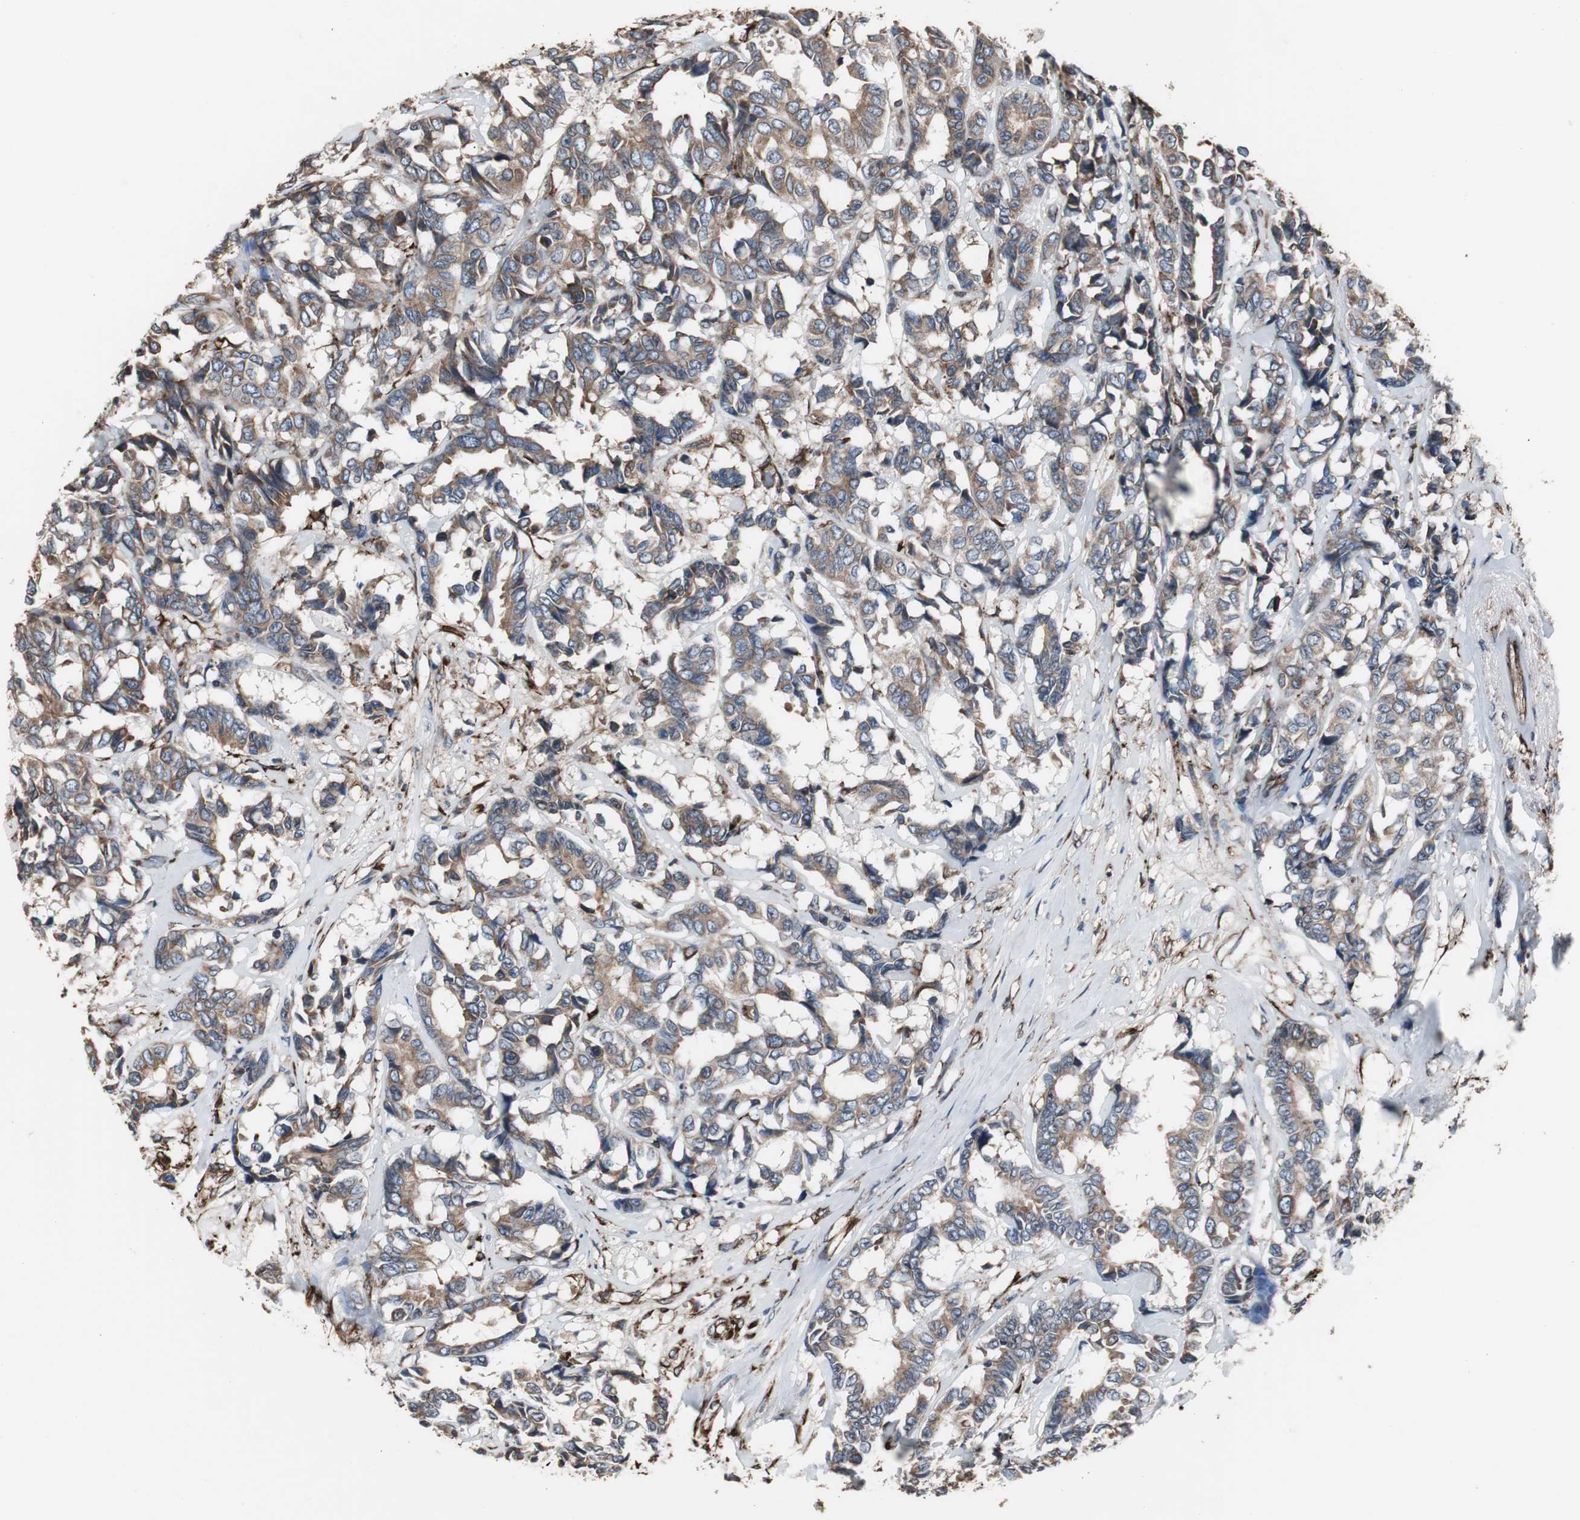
{"staining": {"intensity": "moderate", "quantity": ">75%", "location": "cytoplasmic/membranous"}, "tissue": "breast cancer", "cell_type": "Tumor cells", "image_type": "cancer", "snomed": [{"axis": "morphology", "description": "Duct carcinoma"}, {"axis": "topography", "description": "Breast"}], "caption": "High-power microscopy captured an IHC photomicrograph of breast cancer (invasive ductal carcinoma), revealing moderate cytoplasmic/membranous positivity in approximately >75% of tumor cells.", "gene": "CALU", "patient": {"sex": "female", "age": 87}}